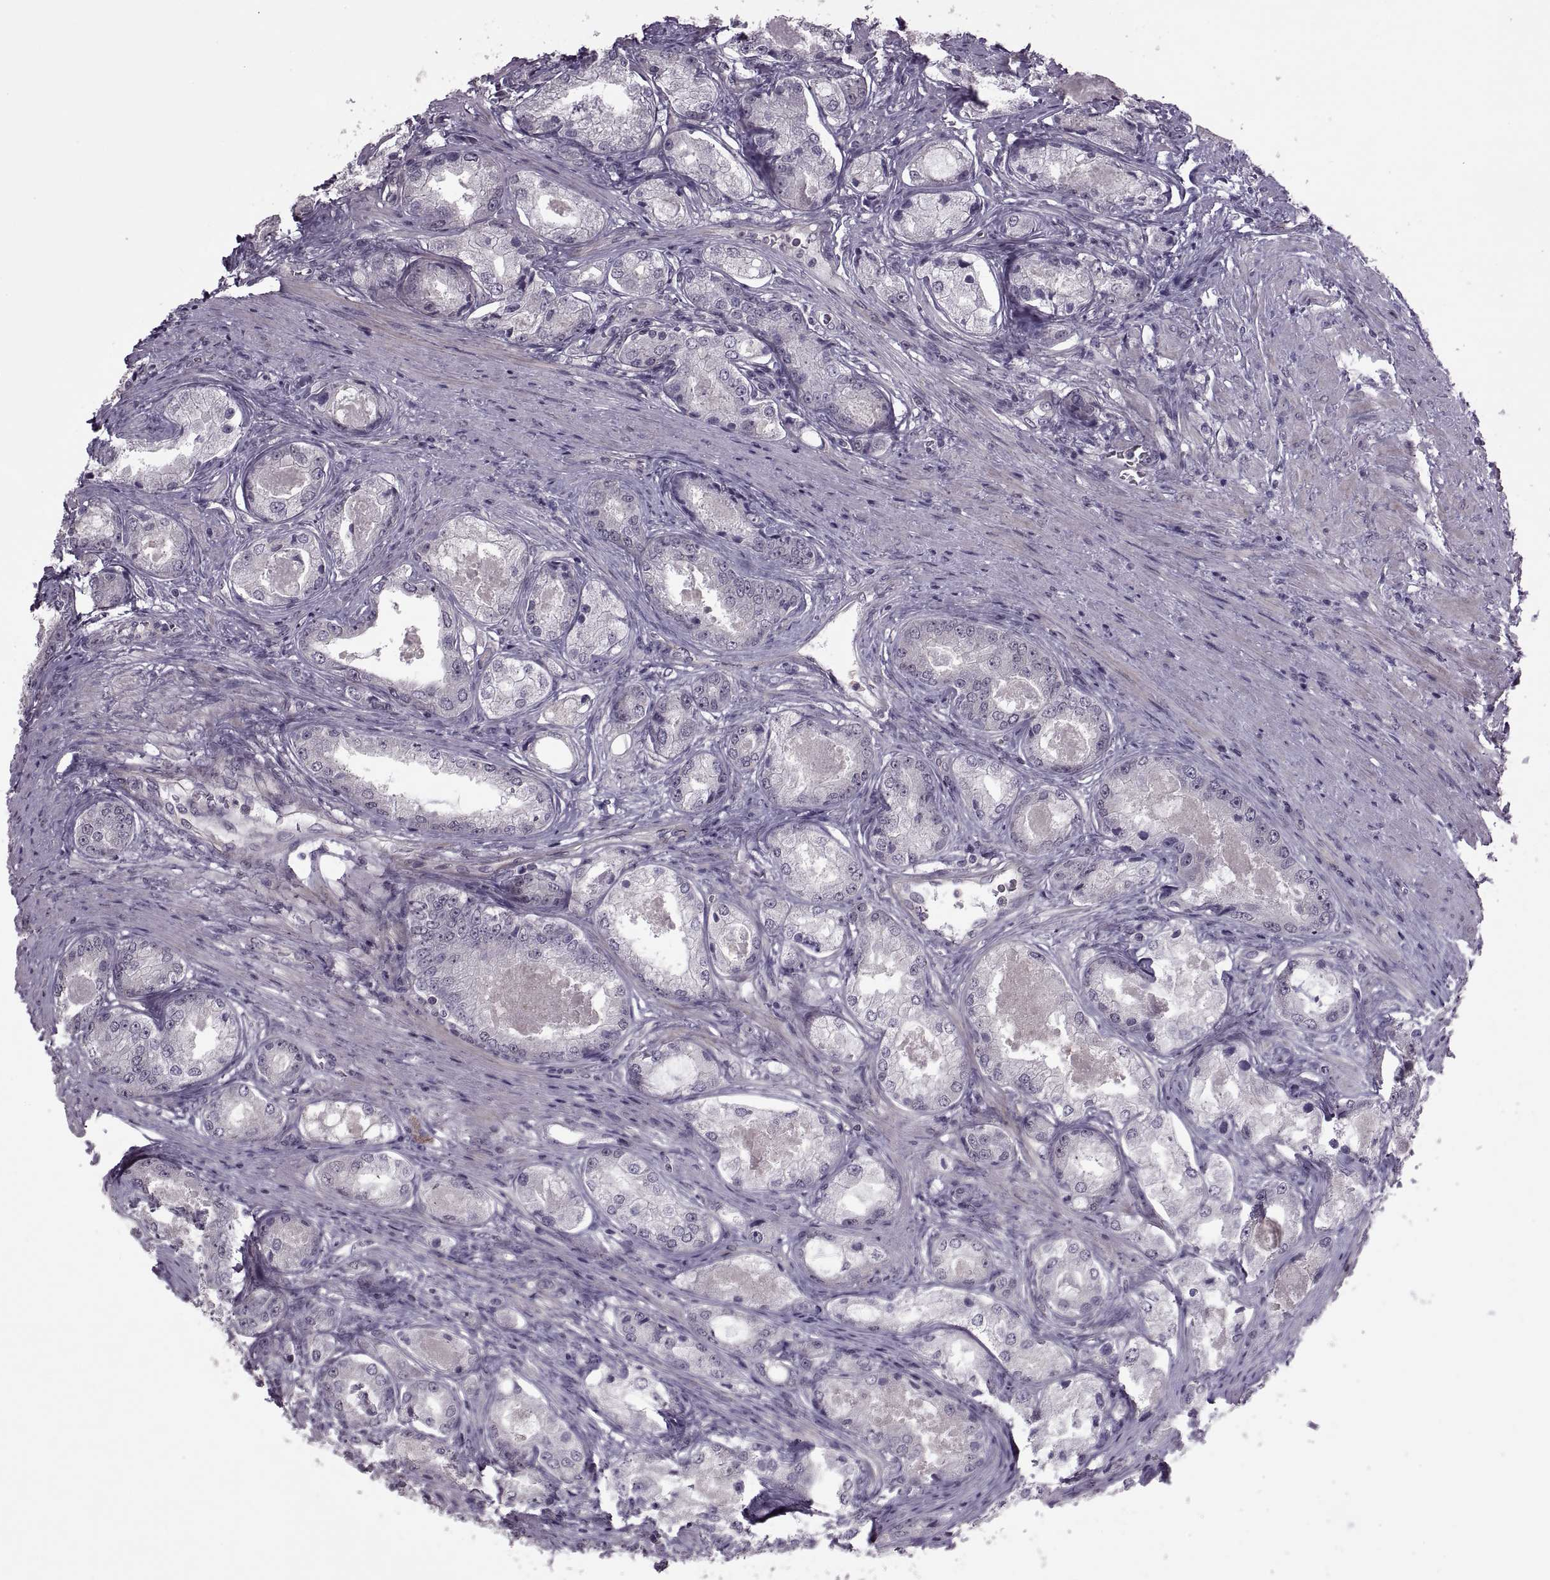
{"staining": {"intensity": "negative", "quantity": "none", "location": "none"}, "tissue": "prostate cancer", "cell_type": "Tumor cells", "image_type": "cancer", "snomed": [{"axis": "morphology", "description": "Adenocarcinoma, Low grade"}, {"axis": "topography", "description": "Prostate"}], "caption": "Histopathology image shows no protein staining in tumor cells of prostate cancer tissue.", "gene": "ODF3", "patient": {"sex": "male", "age": 68}}